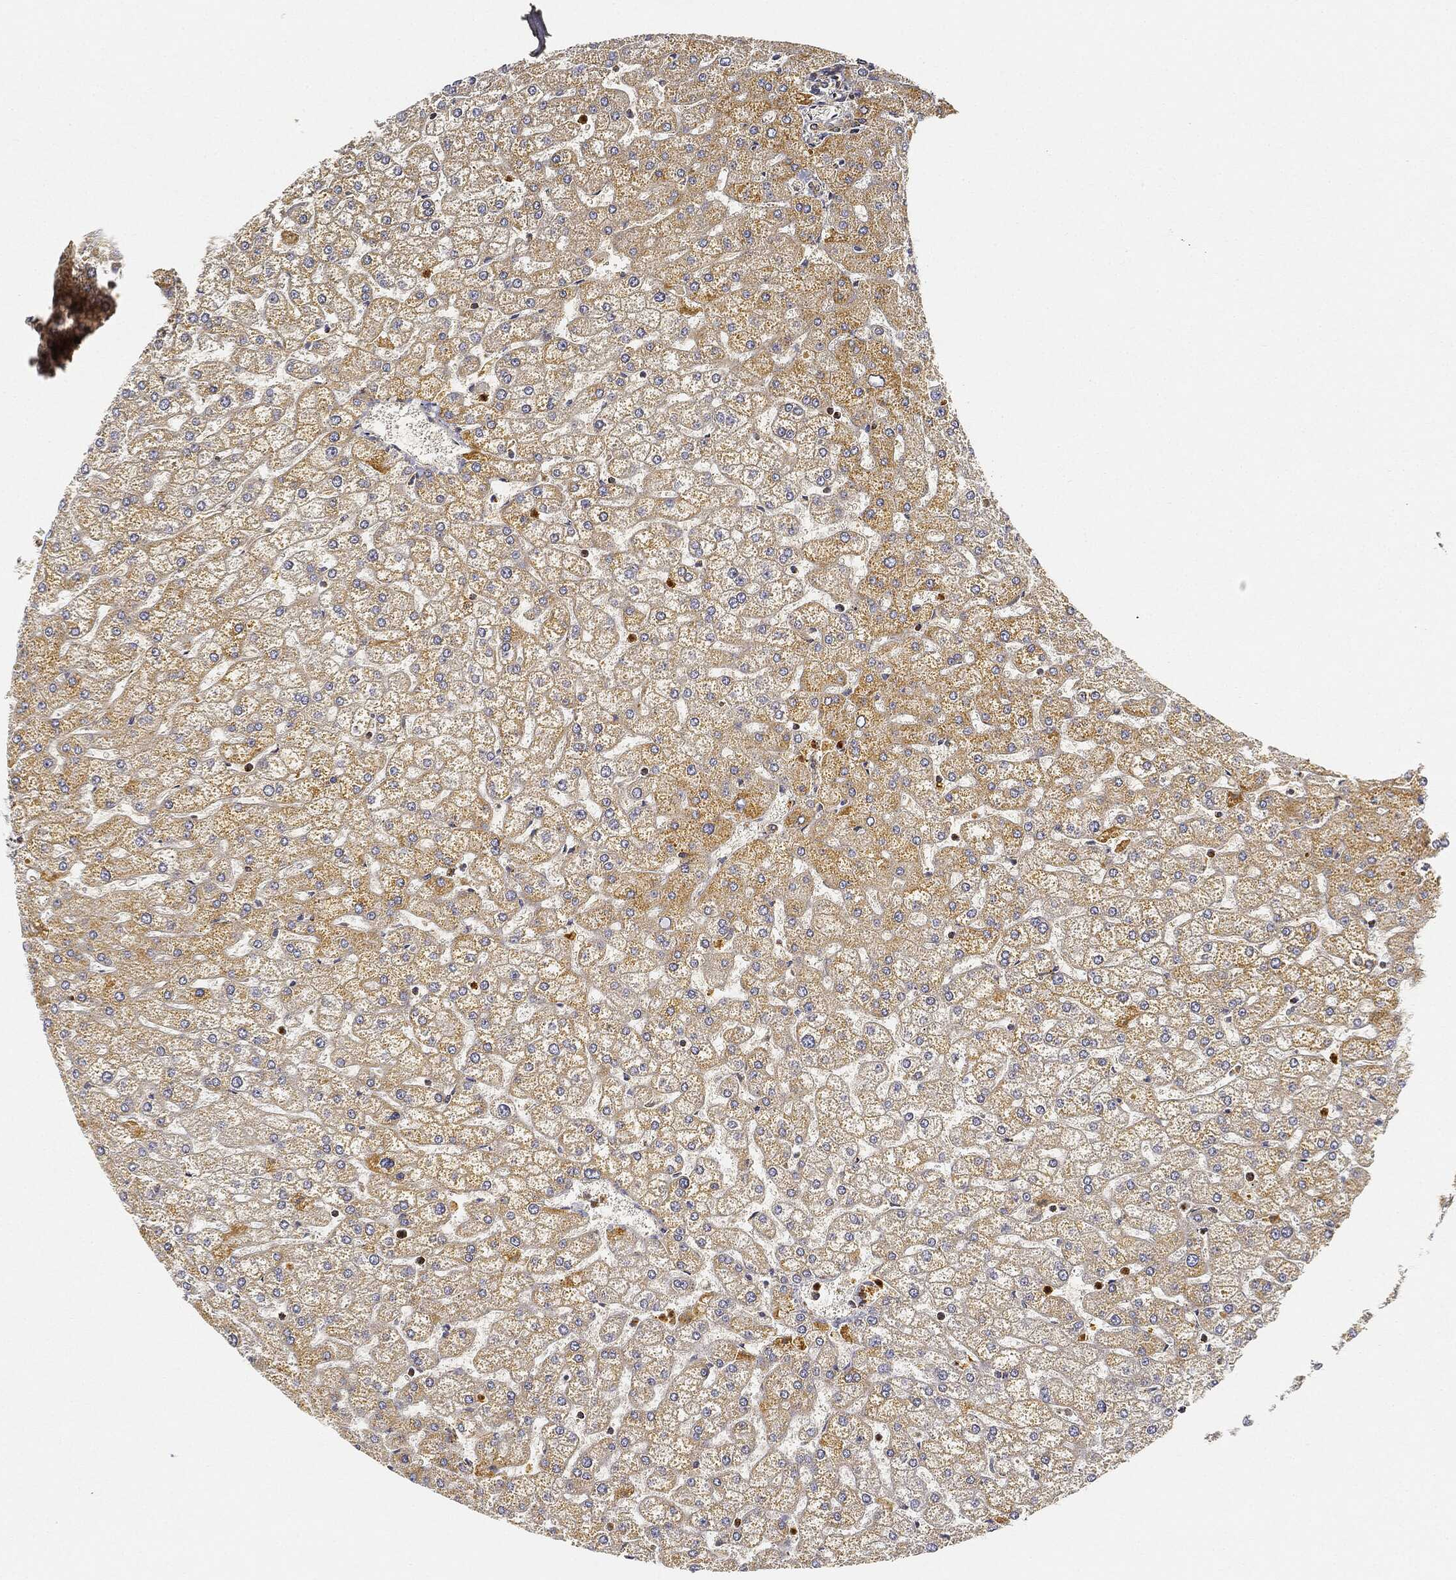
{"staining": {"intensity": "negative", "quantity": "none", "location": "none"}, "tissue": "liver", "cell_type": "Cholangiocytes", "image_type": "normal", "snomed": [{"axis": "morphology", "description": "Normal tissue, NOS"}, {"axis": "topography", "description": "Liver"}], "caption": "High magnification brightfield microscopy of benign liver stained with DAB (3,3'-diaminobenzidine) (brown) and counterstained with hematoxylin (blue): cholangiocytes show no significant expression. Nuclei are stained in blue.", "gene": "CAPN15", "patient": {"sex": "female", "age": 32}}